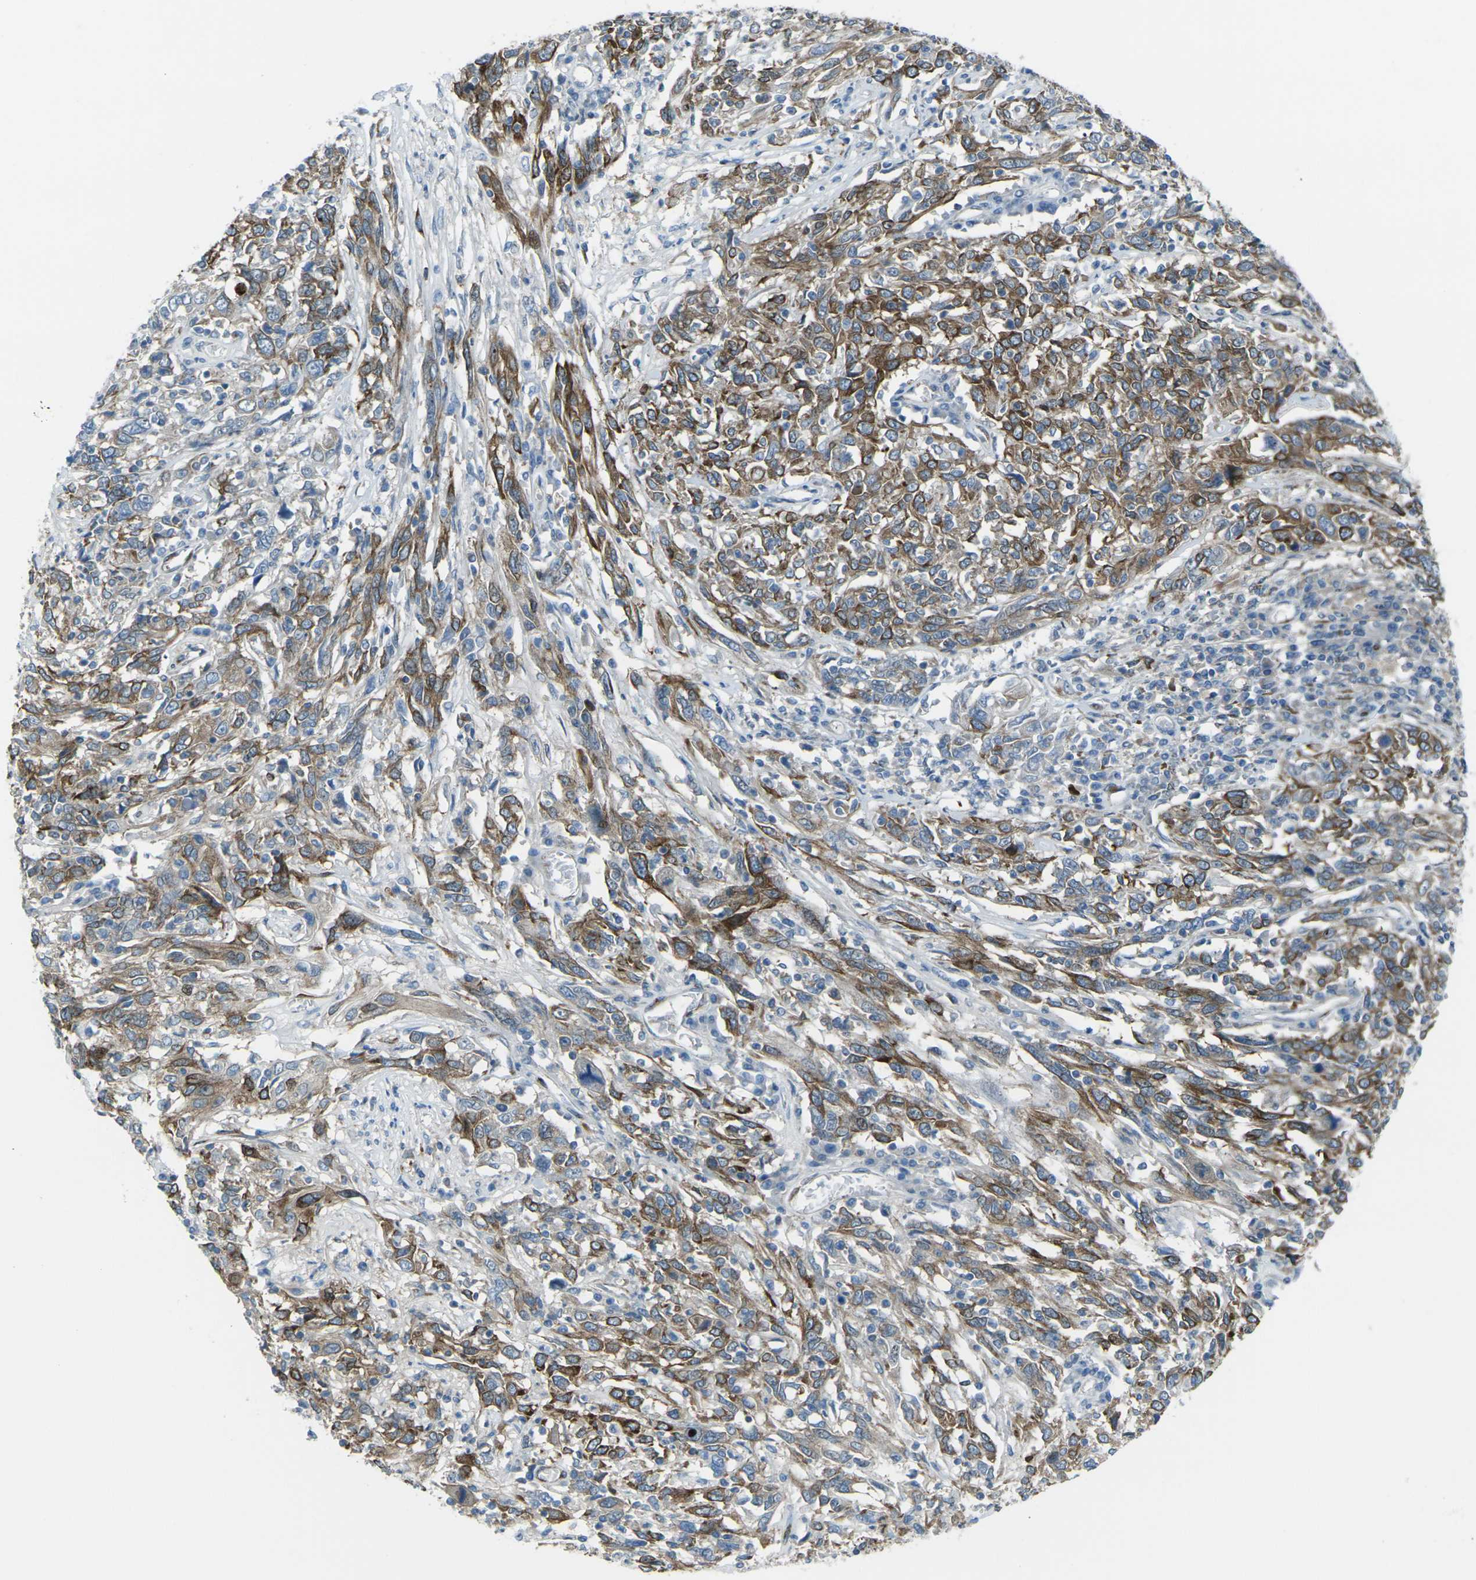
{"staining": {"intensity": "moderate", "quantity": ">75%", "location": "cytoplasmic/membranous"}, "tissue": "cervical cancer", "cell_type": "Tumor cells", "image_type": "cancer", "snomed": [{"axis": "morphology", "description": "Squamous cell carcinoma, NOS"}, {"axis": "topography", "description": "Cervix"}], "caption": "This histopathology image exhibits cervical cancer stained with immunohistochemistry to label a protein in brown. The cytoplasmic/membranous of tumor cells show moderate positivity for the protein. Nuclei are counter-stained blue.", "gene": "CELSR2", "patient": {"sex": "female", "age": 46}}